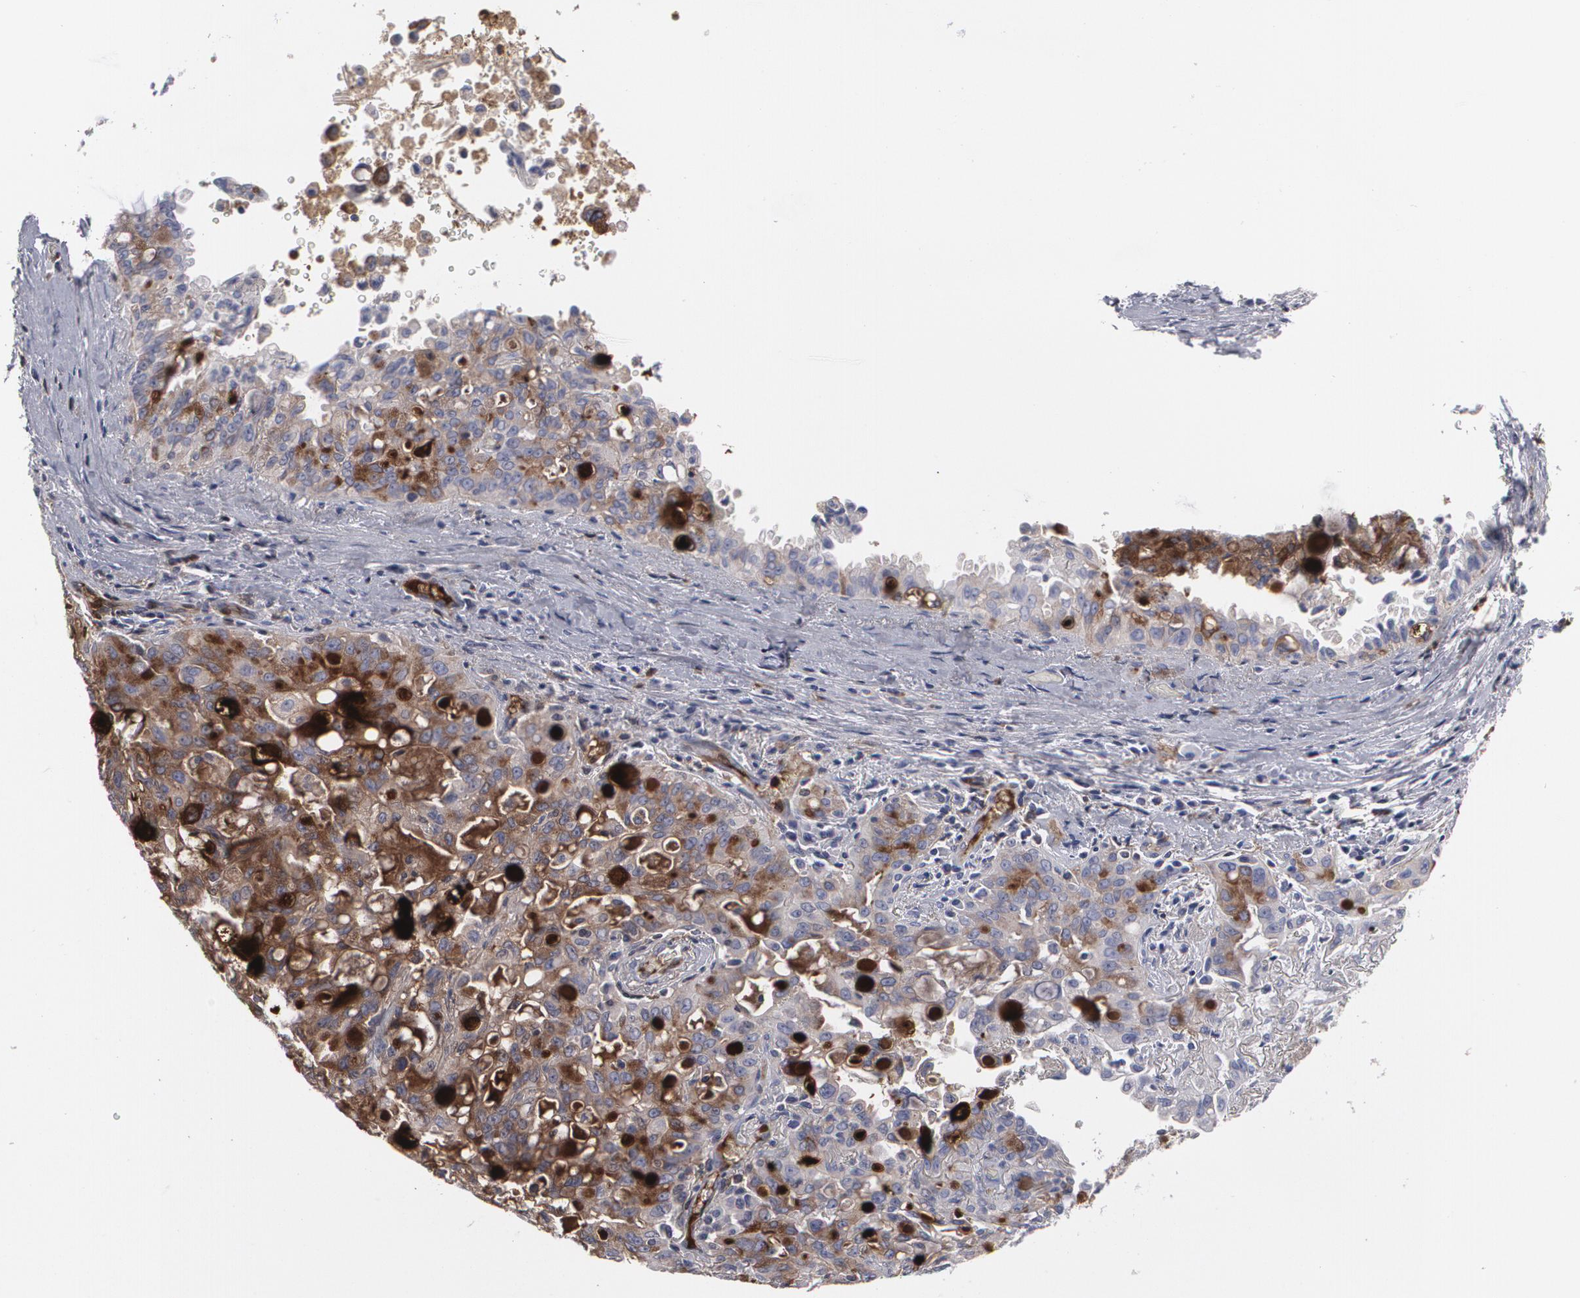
{"staining": {"intensity": "moderate", "quantity": "<25%", "location": "cytoplasmic/membranous"}, "tissue": "lung cancer", "cell_type": "Tumor cells", "image_type": "cancer", "snomed": [{"axis": "morphology", "description": "Adenocarcinoma, NOS"}, {"axis": "topography", "description": "Lung"}], "caption": "IHC of human lung cancer (adenocarcinoma) demonstrates low levels of moderate cytoplasmic/membranous expression in about <25% of tumor cells.", "gene": "LRG1", "patient": {"sex": "female", "age": 44}}